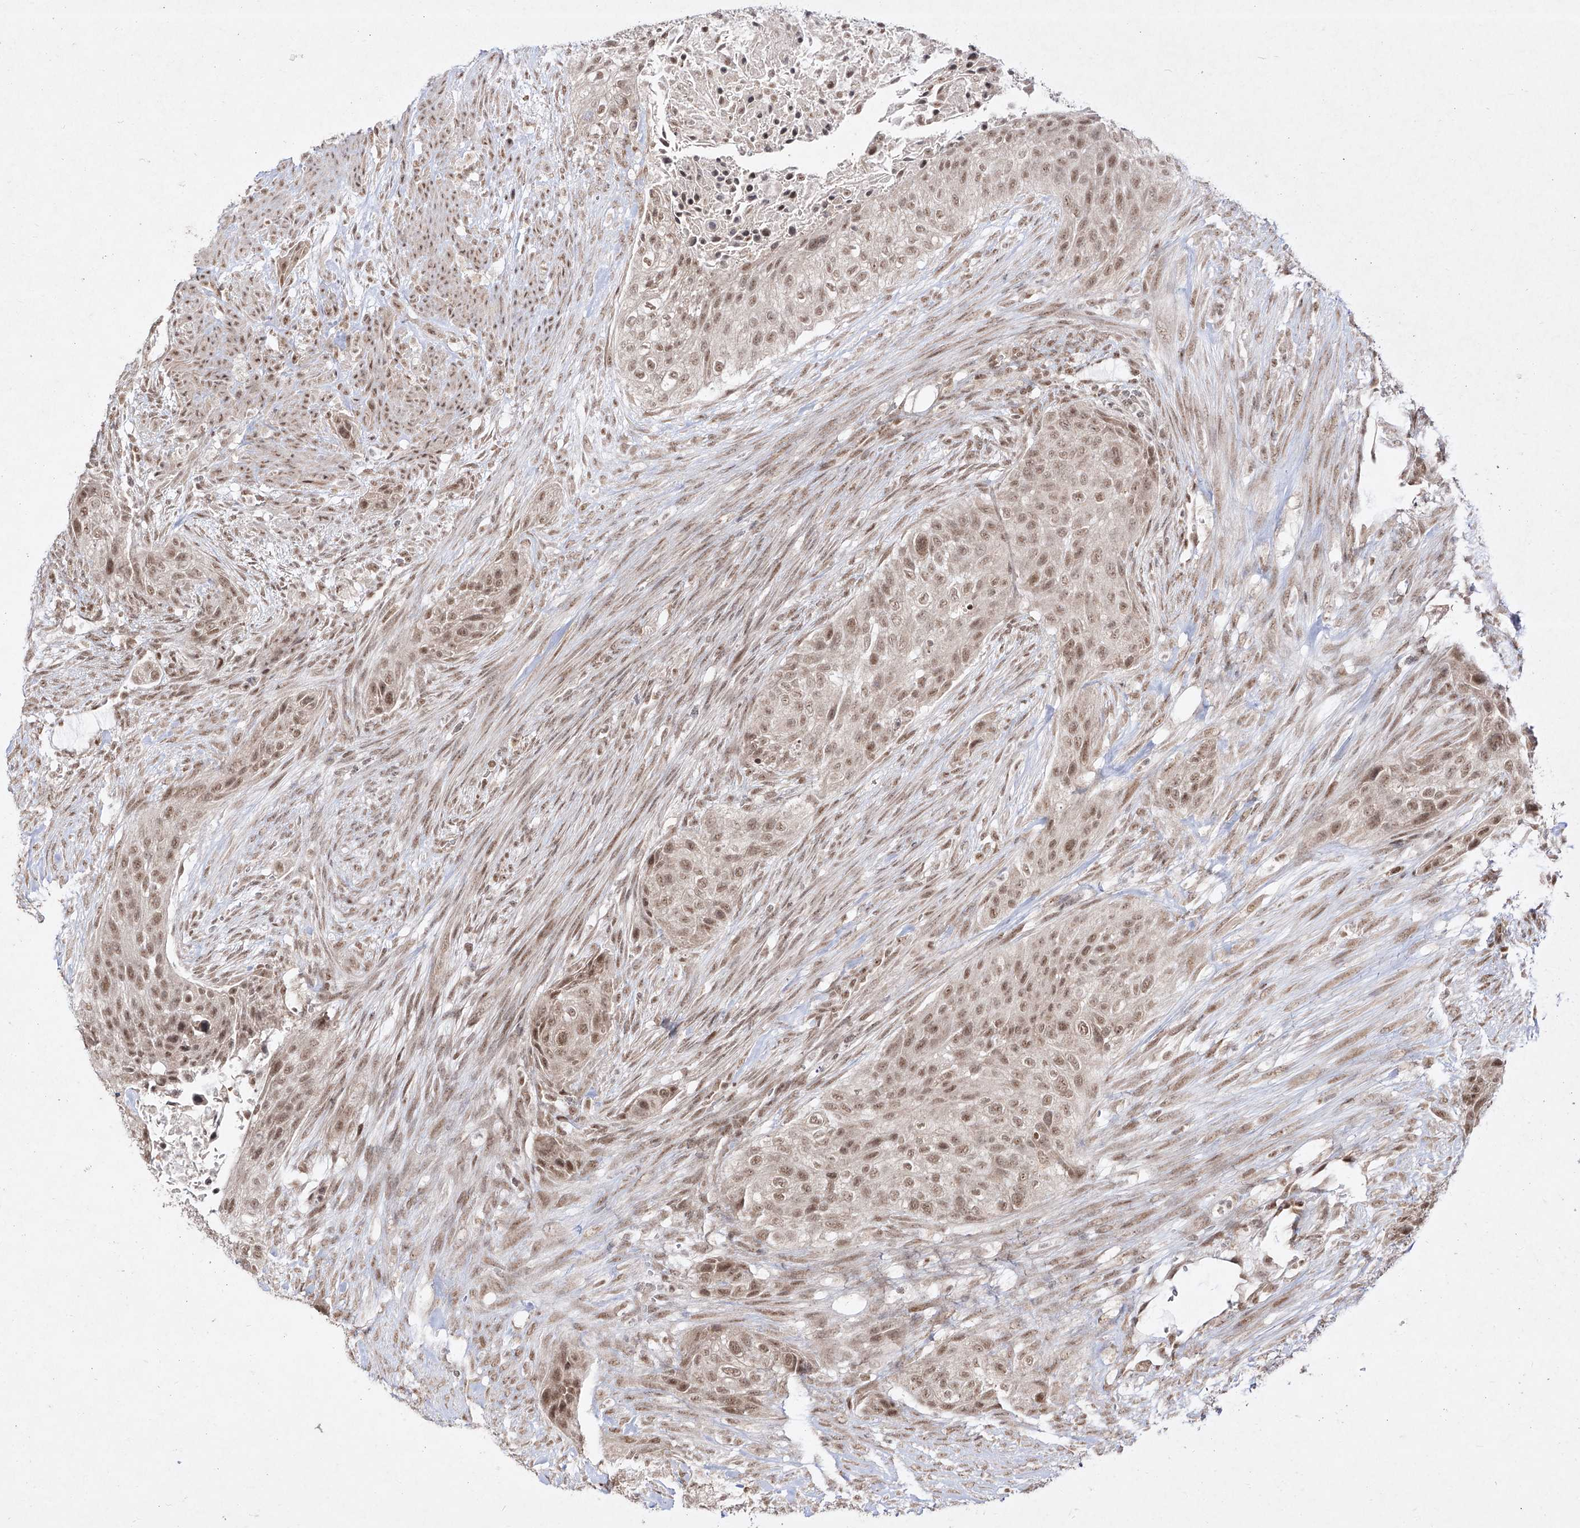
{"staining": {"intensity": "moderate", "quantity": ">75%", "location": "nuclear"}, "tissue": "urothelial cancer", "cell_type": "Tumor cells", "image_type": "cancer", "snomed": [{"axis": "morphology", "description": "Urothelial carcinoma, High grade"}, {"axis": "topography", "description": "Urinary bladder"}], "caption": "Immunohistochemistry photomicrograph of neoplastic tissue: human urothelial cancer stained using immunohistochemistry (IHC) demonstrates medium levels of moderate protein expression localized specifically in the nuclear of tumor cells, appearing as a nuclear brown color.", "gene": "SNRNP27", "patient": {"sex": "male", "age": 35}}